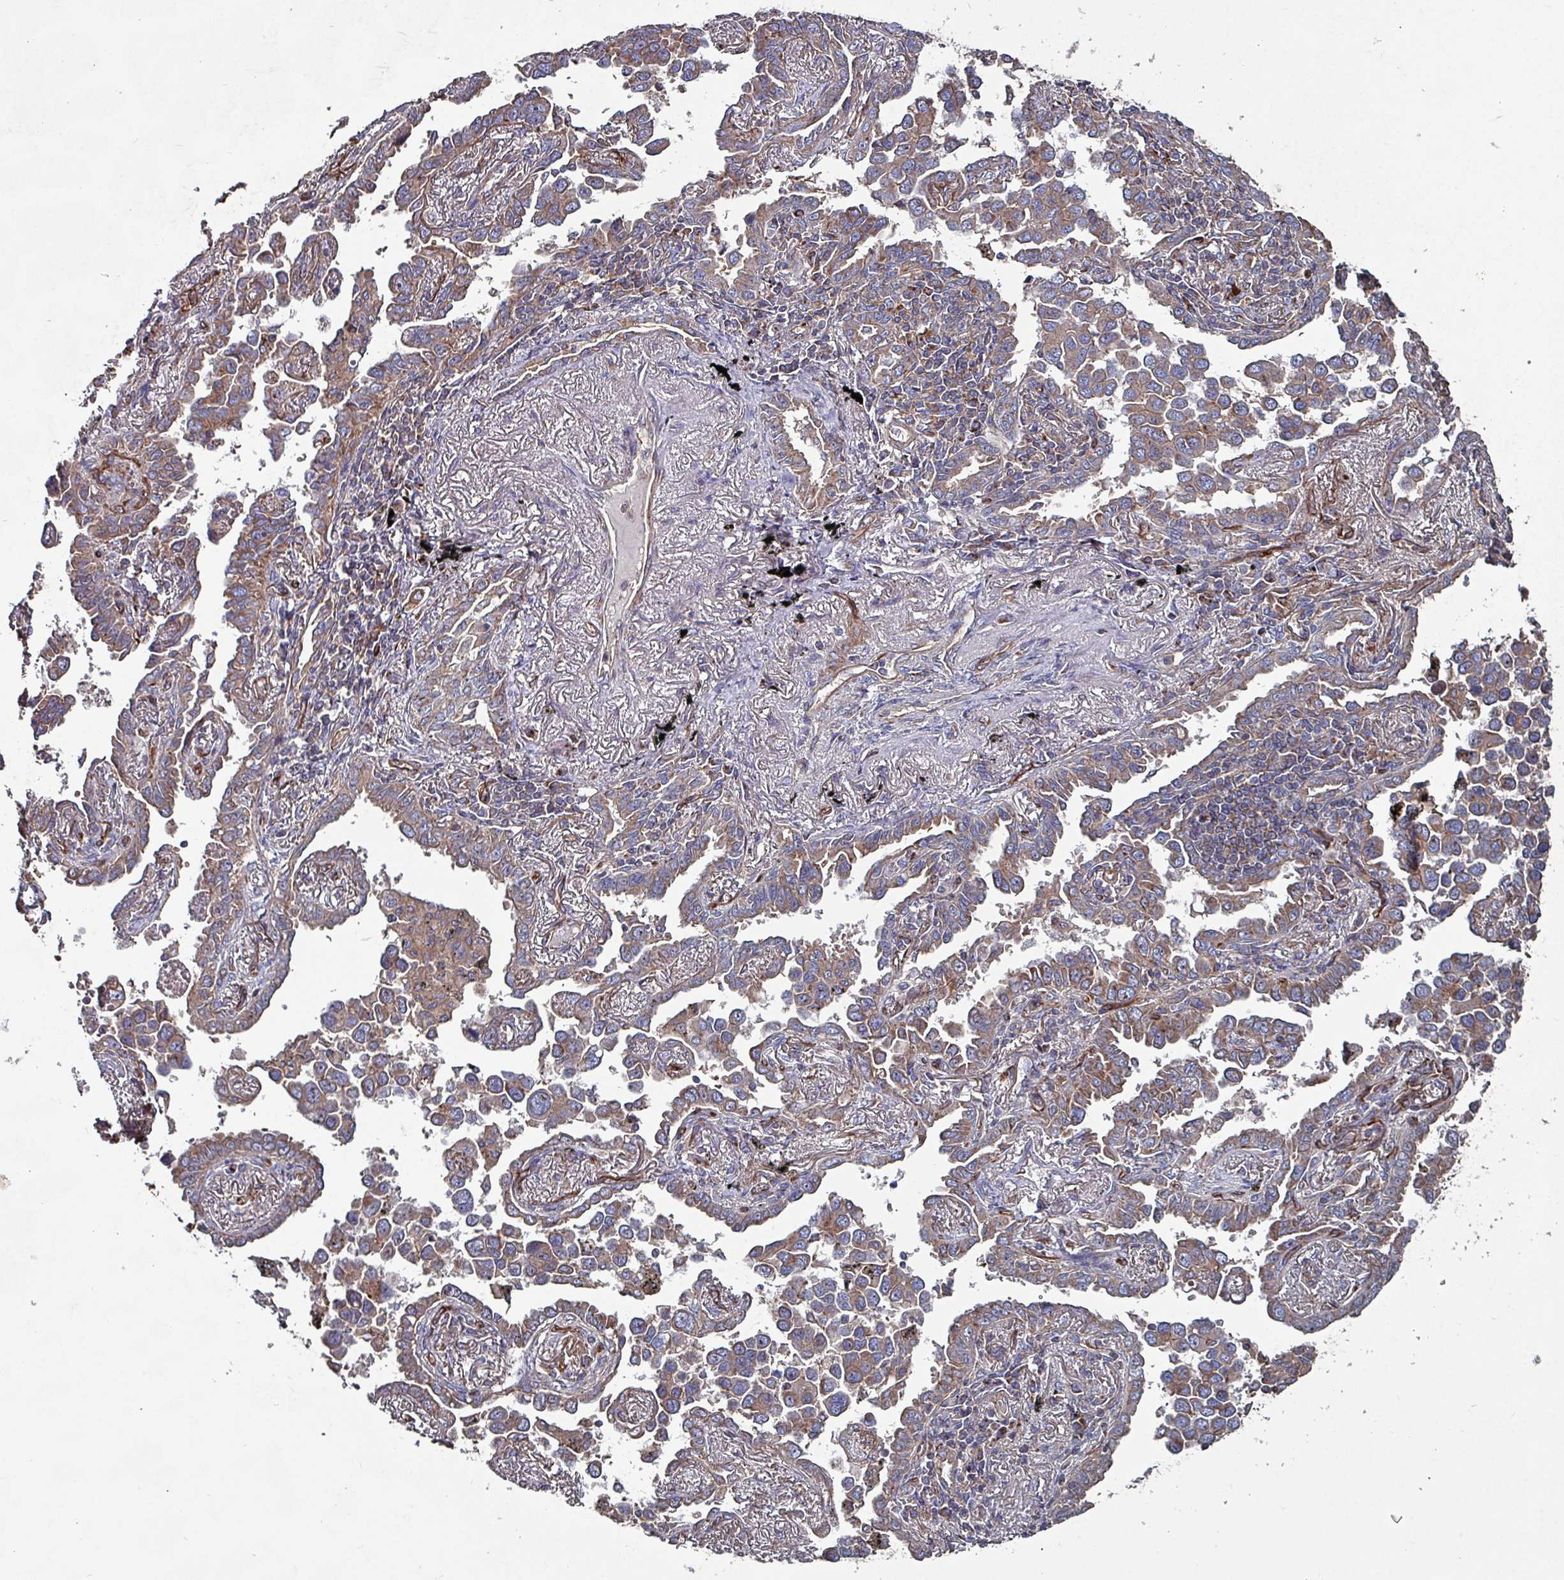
{"staining": {"intensity": "moderate", "quantity": ">75%", "location": "cytoplasmic/membranous"}, "tissue": "lung cancer", "cell_type": "Tumor cells", "image_type": "cancer", "snomed": [{"axis": "morphology", "description": "Adenocarcinoma, NOS"}, {"axis": "topography", "description": "Lung"}], "caption": "Brown immunohistochemical staining in lung cancer (adenocarcinoma) demonstrates moderate cytoplasmic/membranous expression in about >75% of tumor cells. (DAB IHC, brown staining for protein, blue staining for nuclei).", "gene": "ANO10", "patient": {"sex": "male", "age": 67}}